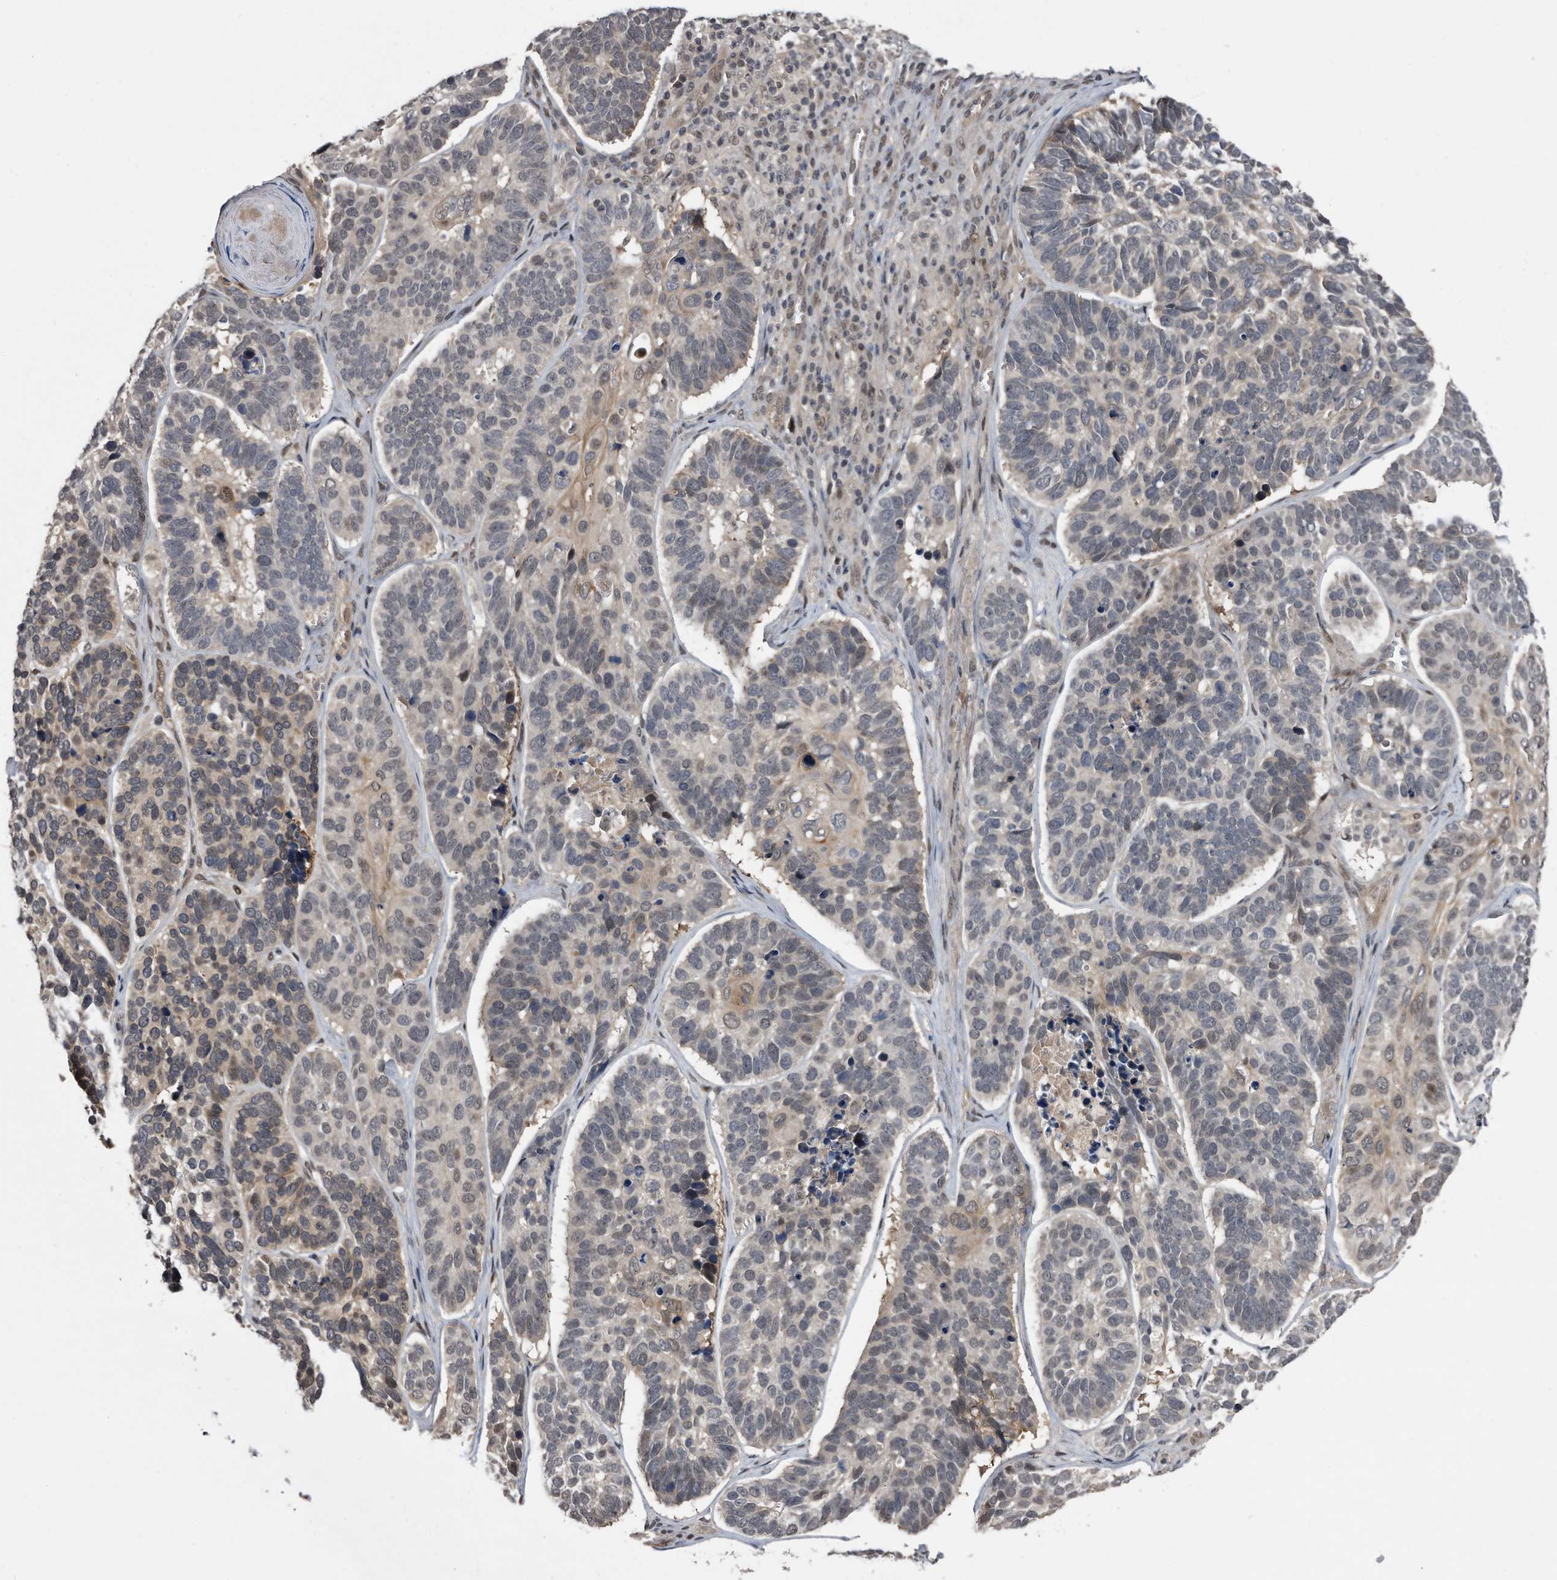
{"staining": {"intensity": "weak", "quantity": "<25%", "location": "cytoplasmic/membranous"}, "tissue": "skin cancer", "cell_type": "Tumor cells", "image_type": "cancer", "snomed": [{"axis": "morphology", "description": "Basal cell carcinoma"}, {"axis": "topography", "description": "Skin"}], "caption": "Immunohistochemistry image of human skin cancer (basal cell carcinoma) stained for a protein (brown), which displays no positivity in tumor cells.", "gene": "RAD23B", "patient": {"sex": "male", "age": 62}}